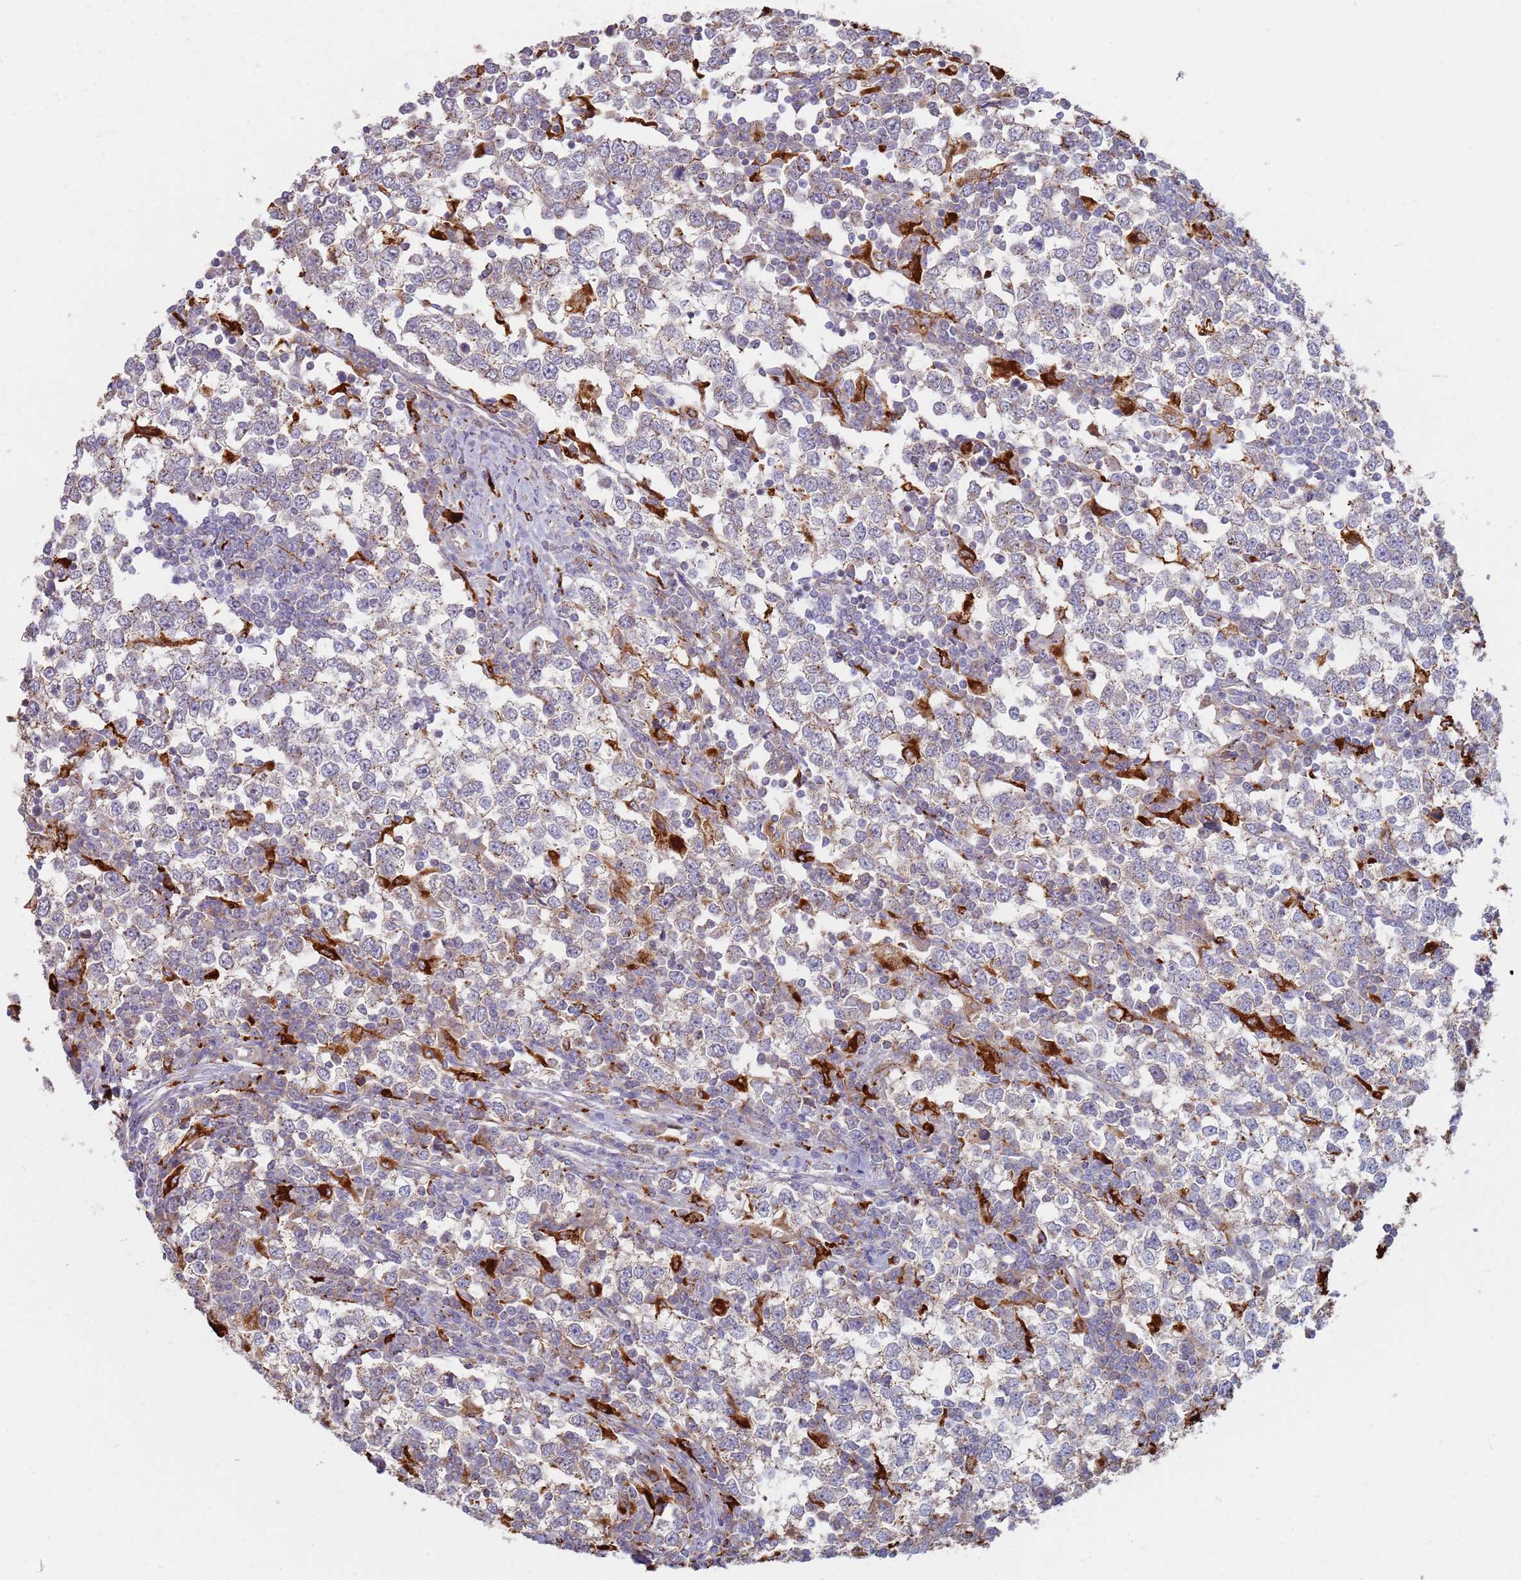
{"staining": {"intensity": "weak", "quantity": "<25%", "location": "cytoplasmic/membranous"}, "tissue": "testis cancer", "cell_type": "Tumor cells", "image_type": "cancer", "snomed": [{"axis": "morphology", "description": "Seminoma, NOS"}, {"axis": "topography", "description": "Testis"}], "caption": "This is an IHC histopathology image of human testis cancer. There is no staining in tumor cells.", "gene": "TMEM229B", "patient": {"sex": "male", "age": 65}}